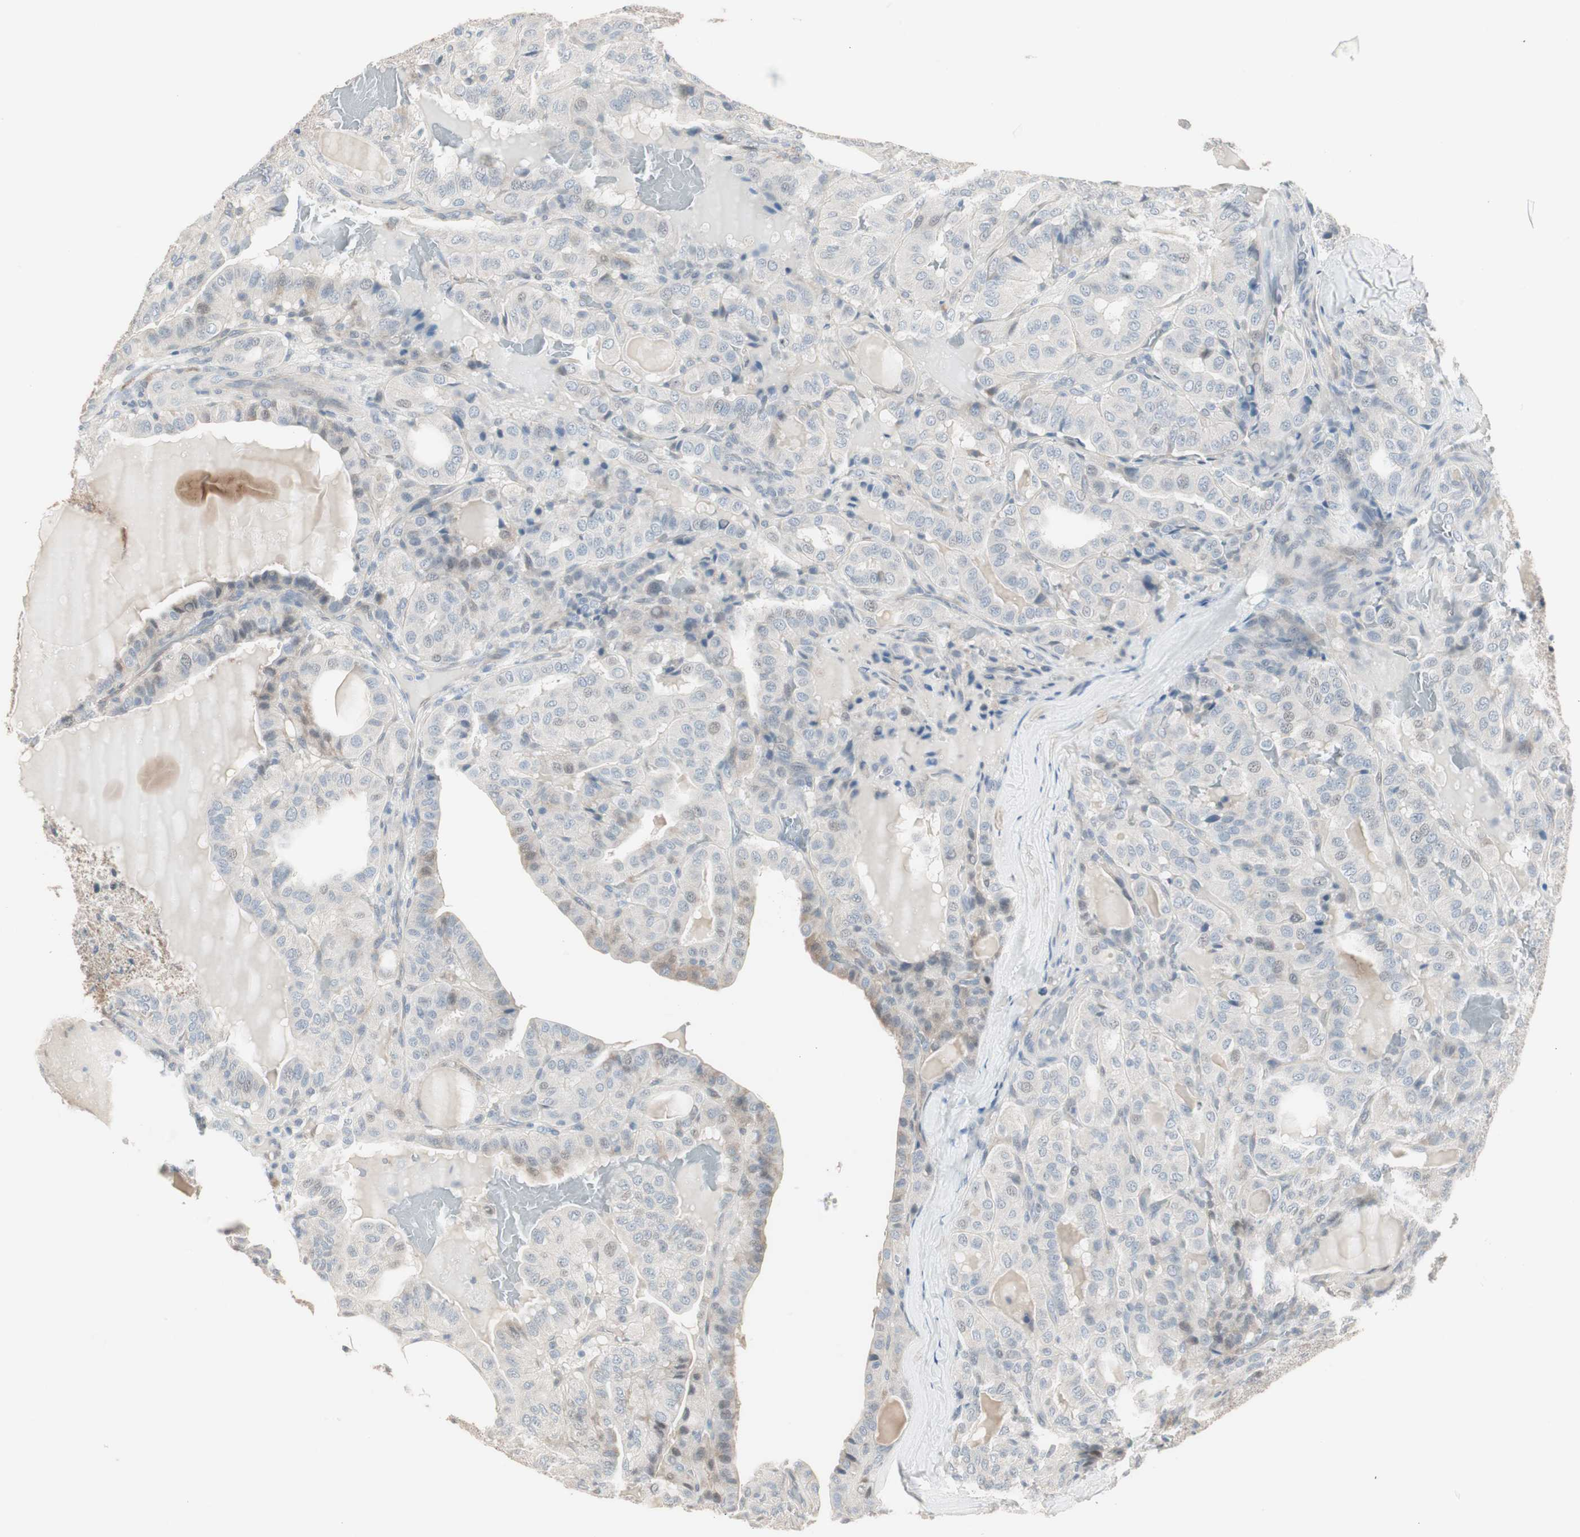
{"staining": {"intensity": "moderate", "quantity": "<25%", "location": "cytoplasmic/membranous,nuclear"}, "tissue": "thyroid cancer", "cell_type": "Tumor cells", "image_type": "cancer", "snomed": [{"axis": "morphology", "description": "Papillary adenocarcinoma, NOS"}, {"axis": "topography", "description": "Thyroid gland"}], "caption": "Moderate cytoplasmic/membranous and nuclear protein staining is identified in about <25% of tumor cells in thyroid cancer (papillary adenocarcinoma). (Brightfield microscopy of DAB IHC at high magnification).", "gene": "PDZK1", "patient": {"sex": "male", "age": 77}}